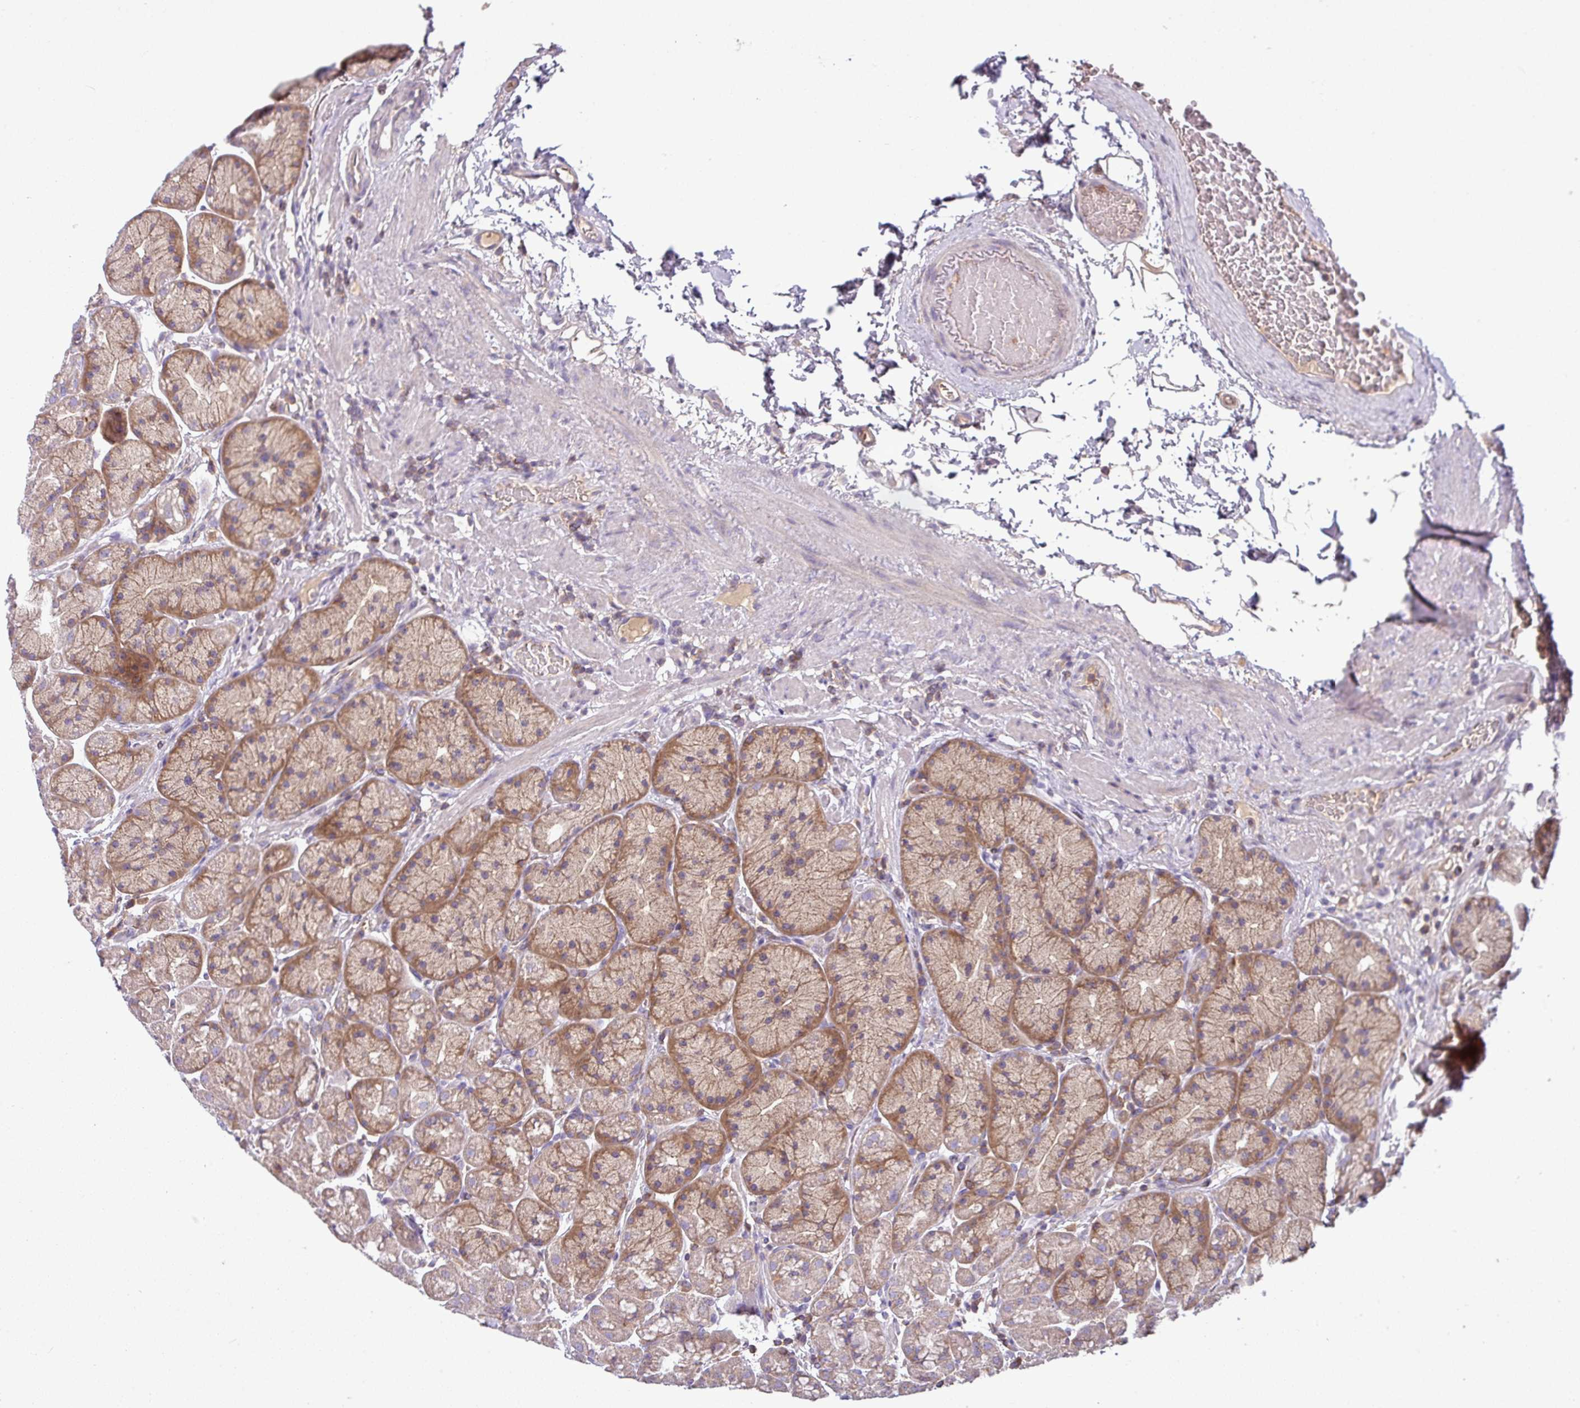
{"staining": {"intensity": "moderate", "quantity": ">75%", "location": "cytoplasmic/membranous"}, "tissue": "stomach", "cell_type": "Glandular cells", "image_type": "normal", "snomed": [{"axis": "morphology", "description": "Normal tissue, NOS"}, {"axis": "topography", "description": "Stomach, lower"}], "caption": "Immunohistochemical staining of normal human stomach exhibits medium levels of moderate cytoplasmic/membranous staining in about >75% of glandular cells. (DAB (3,3'-diaminobenzidine) = brown stain, brightfield microscopy at high magnification).", "gene": "LRRC74B", "patient": {"sex": "male", "age": 67}}